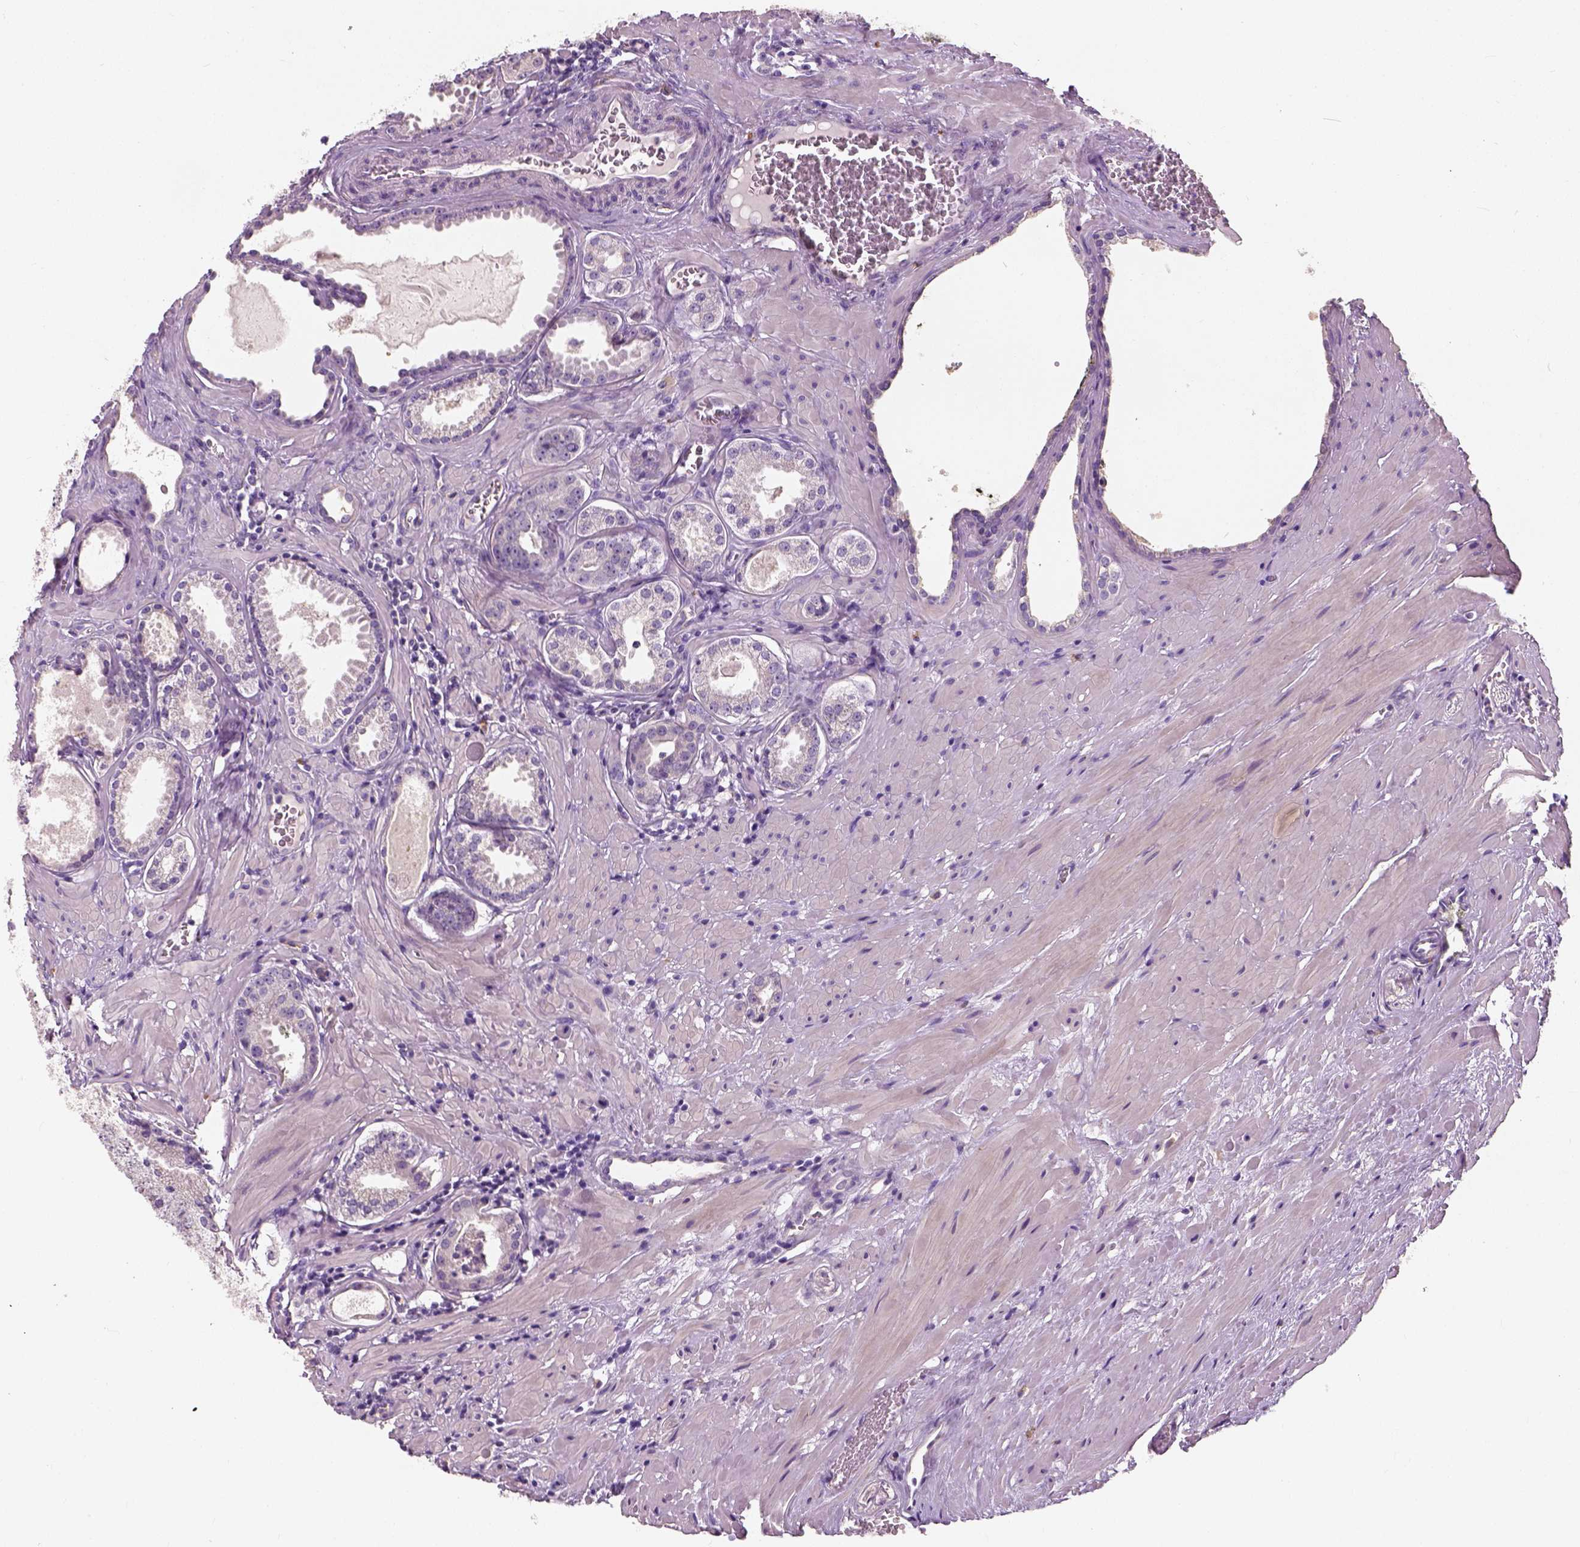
{"staining": {"intensity": "negative", "quantity": "none", "location": "none"}, "tissue": "prostate cancer", "cell_type": "Tumor cells", "image_type": "cancer", "snomed": [{"axis": "morphology", "description": "Adenocarcinoma, NOS"}, {"axis": "morphology", "description": "Adenocarcinoma, Low grade"}, {"axis": "topography", "description": "Prostate"}], "caption": "The image exhibits no significant expression in tumor cells of adenocarcinoma (prostate).", "gene": "DHCR24", "patient": {"sex": "male", "age": 64}}